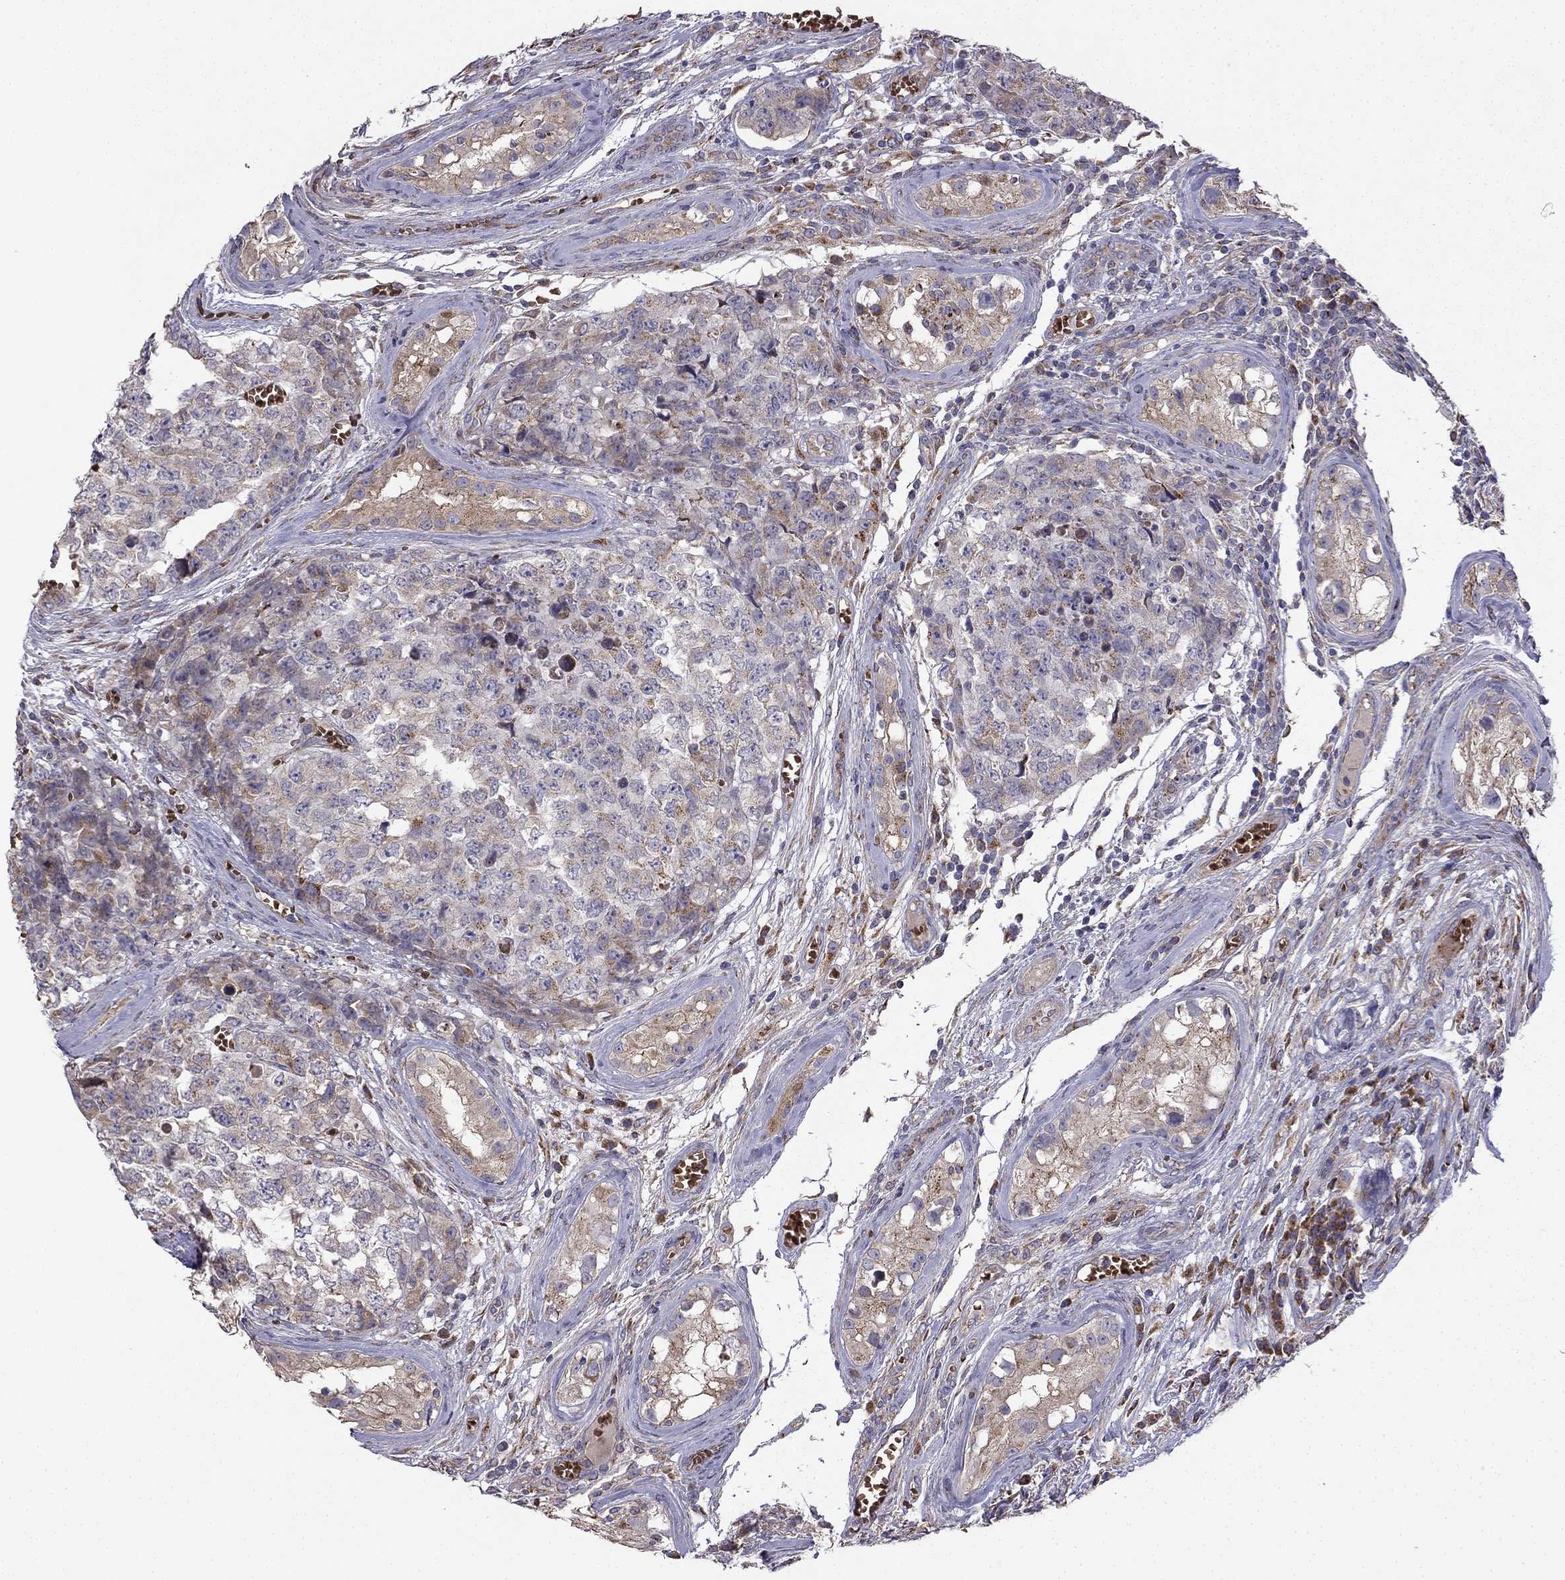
{"staining": {"intensity": "negative", "quantity": "none", "location": "none"}, "tissue": "testis cancer", "cell_type": "Tumor cells", "image_type": "cancer", "snomed": [{"axis": "morphology", "description": "Carcinoma, Embryonal, NOS"}, {"axis": "topography", "description": "Testis"}], "caption": "The photomicrograph displays no staining of tumor cells in embryonal carcinoma (testis).", "gene": "B4GALT7", "patient": {"sex": "male", "age": 23}}